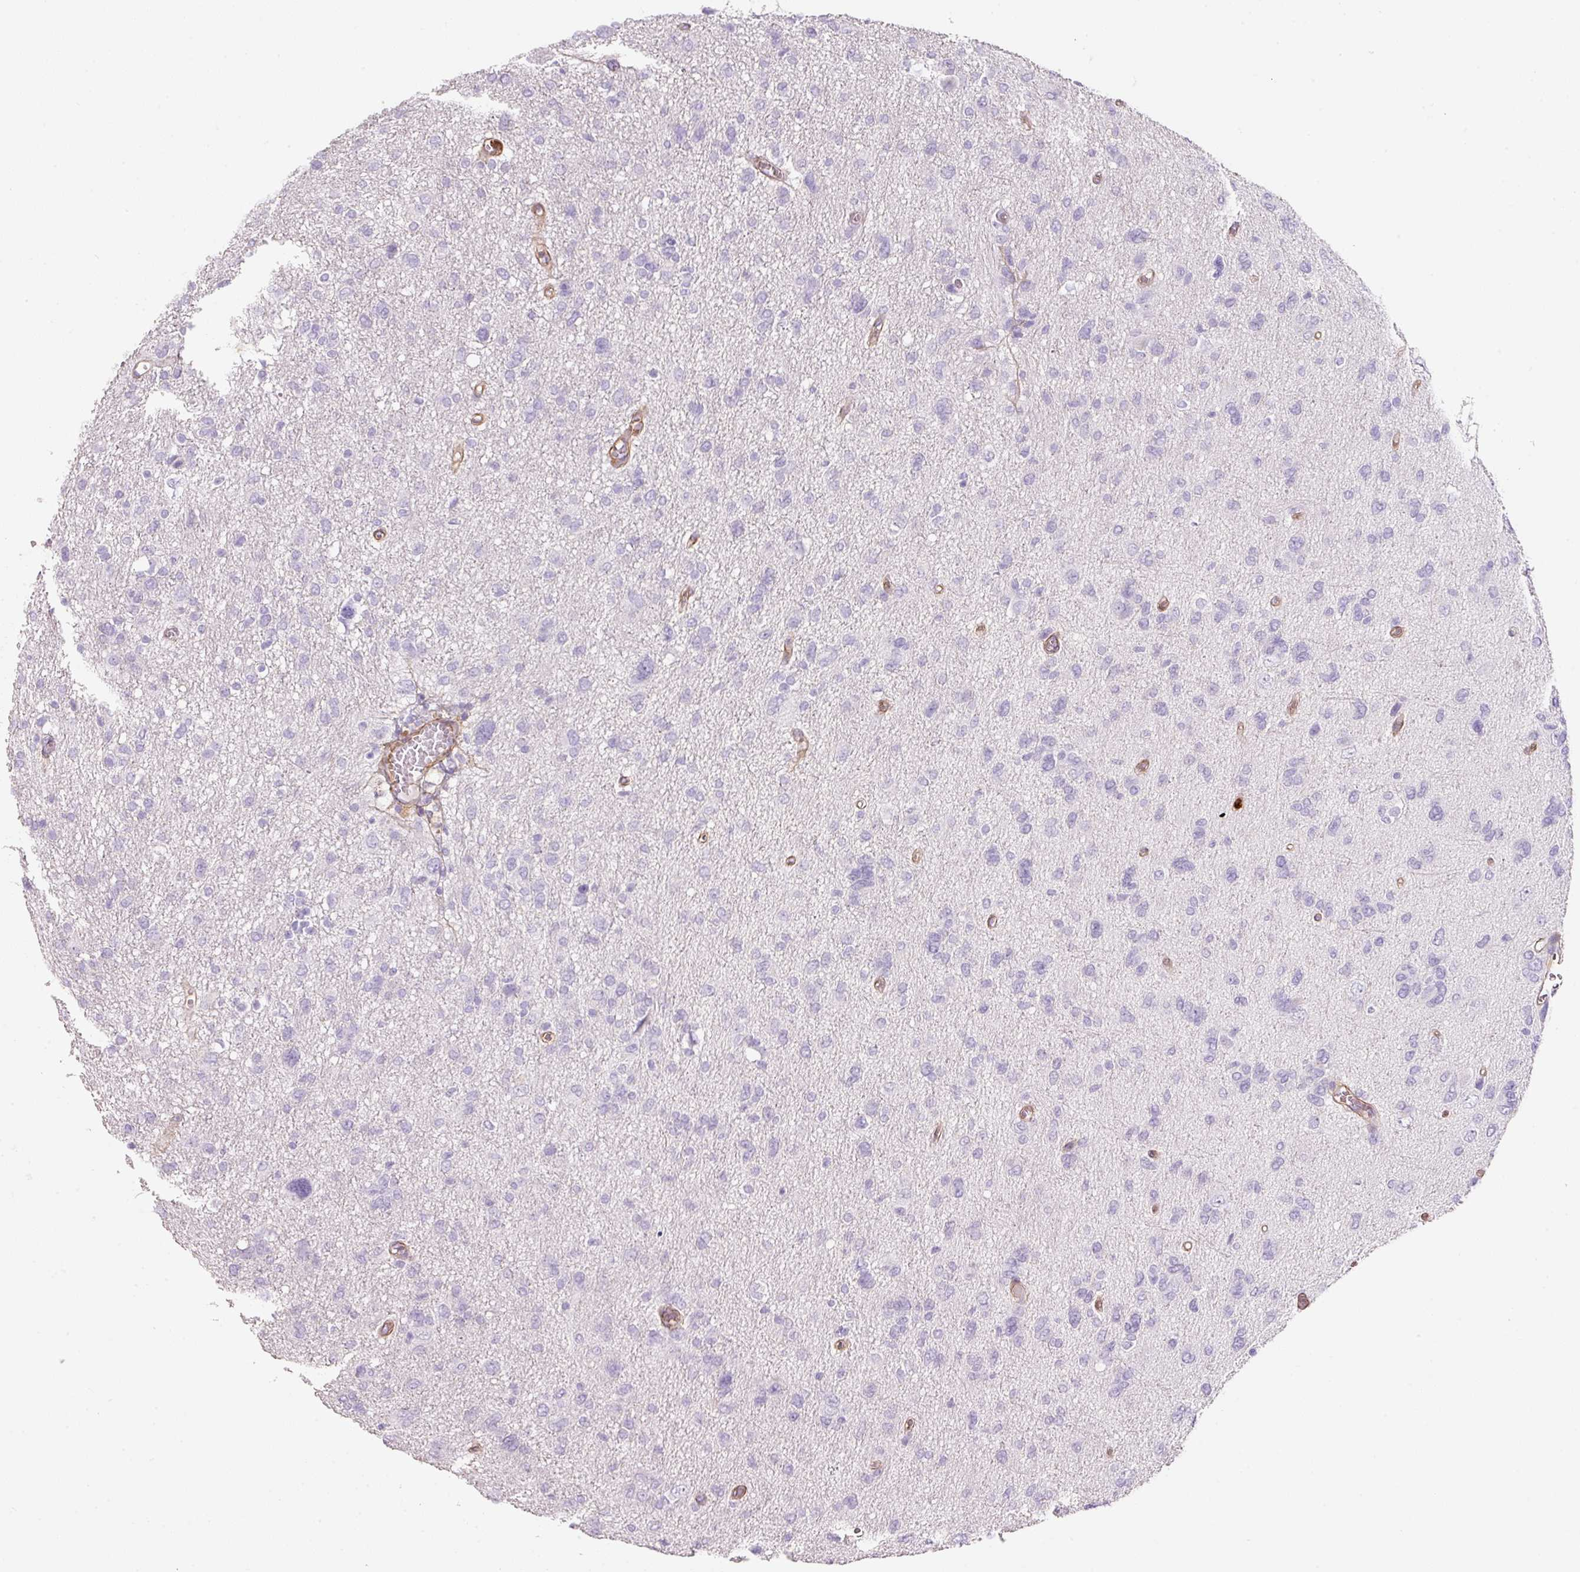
{"staining": {"intensity": "negative", "quantity": "none", "location": "none"}, "tissue": "glioma", "cell_type": "Tumor cells", "image_type": "cancer", "snomed": [{"axis": "morphology", "description": "Glioma, malignant, High grade"}, {"axis": "topography", "description": "Brain"}], "caption": "Tumor cells show no significant protein positivity in high-grade glioma (malignant).", "gene": "LOXL4", "patient": {"sex": "female", "age": 59}}